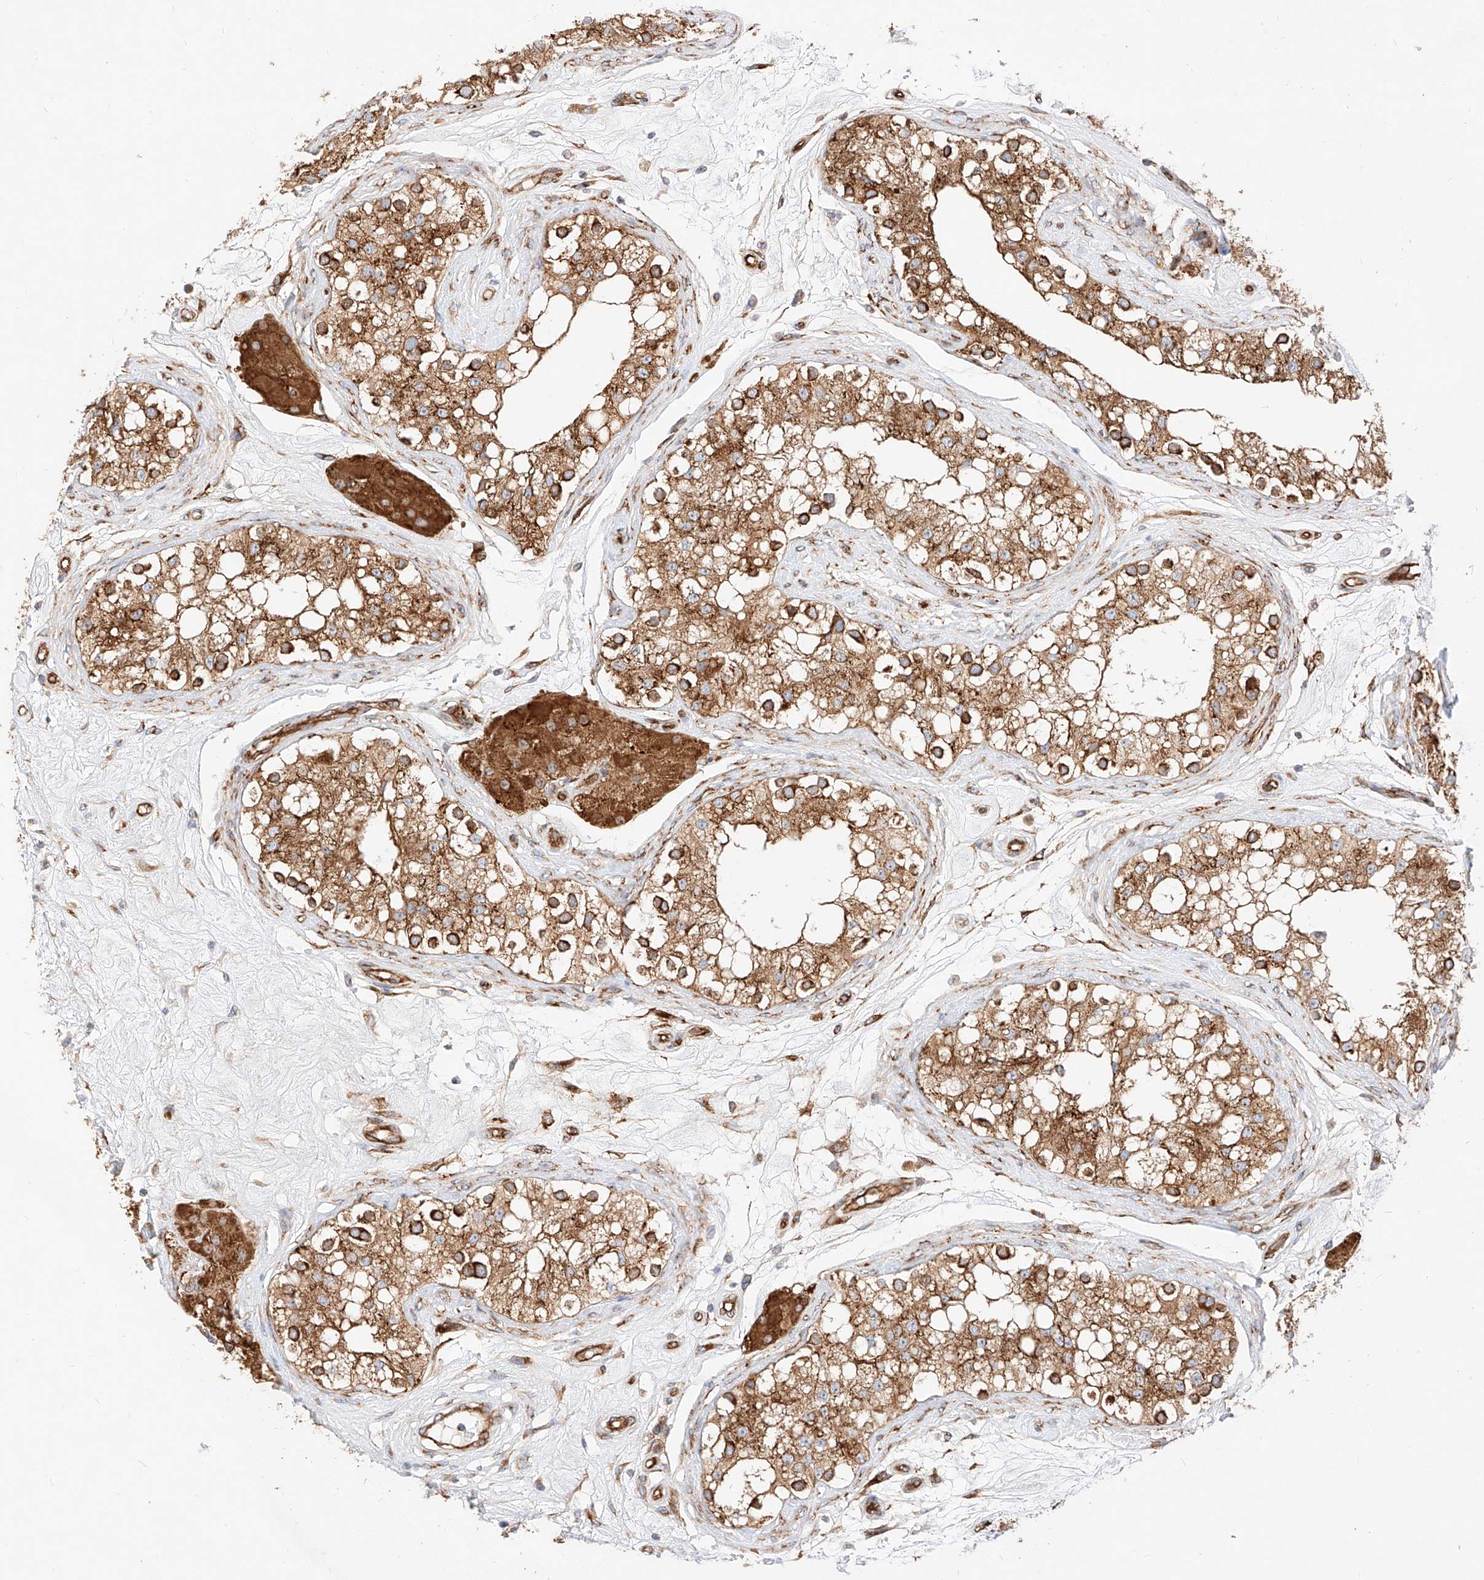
{"staining": {"intensity": "strong", "quantity": ">75%", "location": "cytoplasmic/membranous"}, "tissue": "testis", "cell_type": "Cells in seminiferous ducts", "image_type": "normal", "snomed": [{"axis": "morphology", "description": "Normal tissue, NOS"}, {"axis": "topography", "description": "Testis"}], "caption": "Unremarkable testis was stained to show a protein in brown. There is high levels of strong cytoplasmic/membranous expression in about >75% of cells in seminiferous ducts. The staining is performed using DAB brown chromogen to label protein expression. The nuclei are counter-stained blue using hematoxylin.", "gene": "CSGALNACT2", "patient": {"sex": "male", "age": 84}}